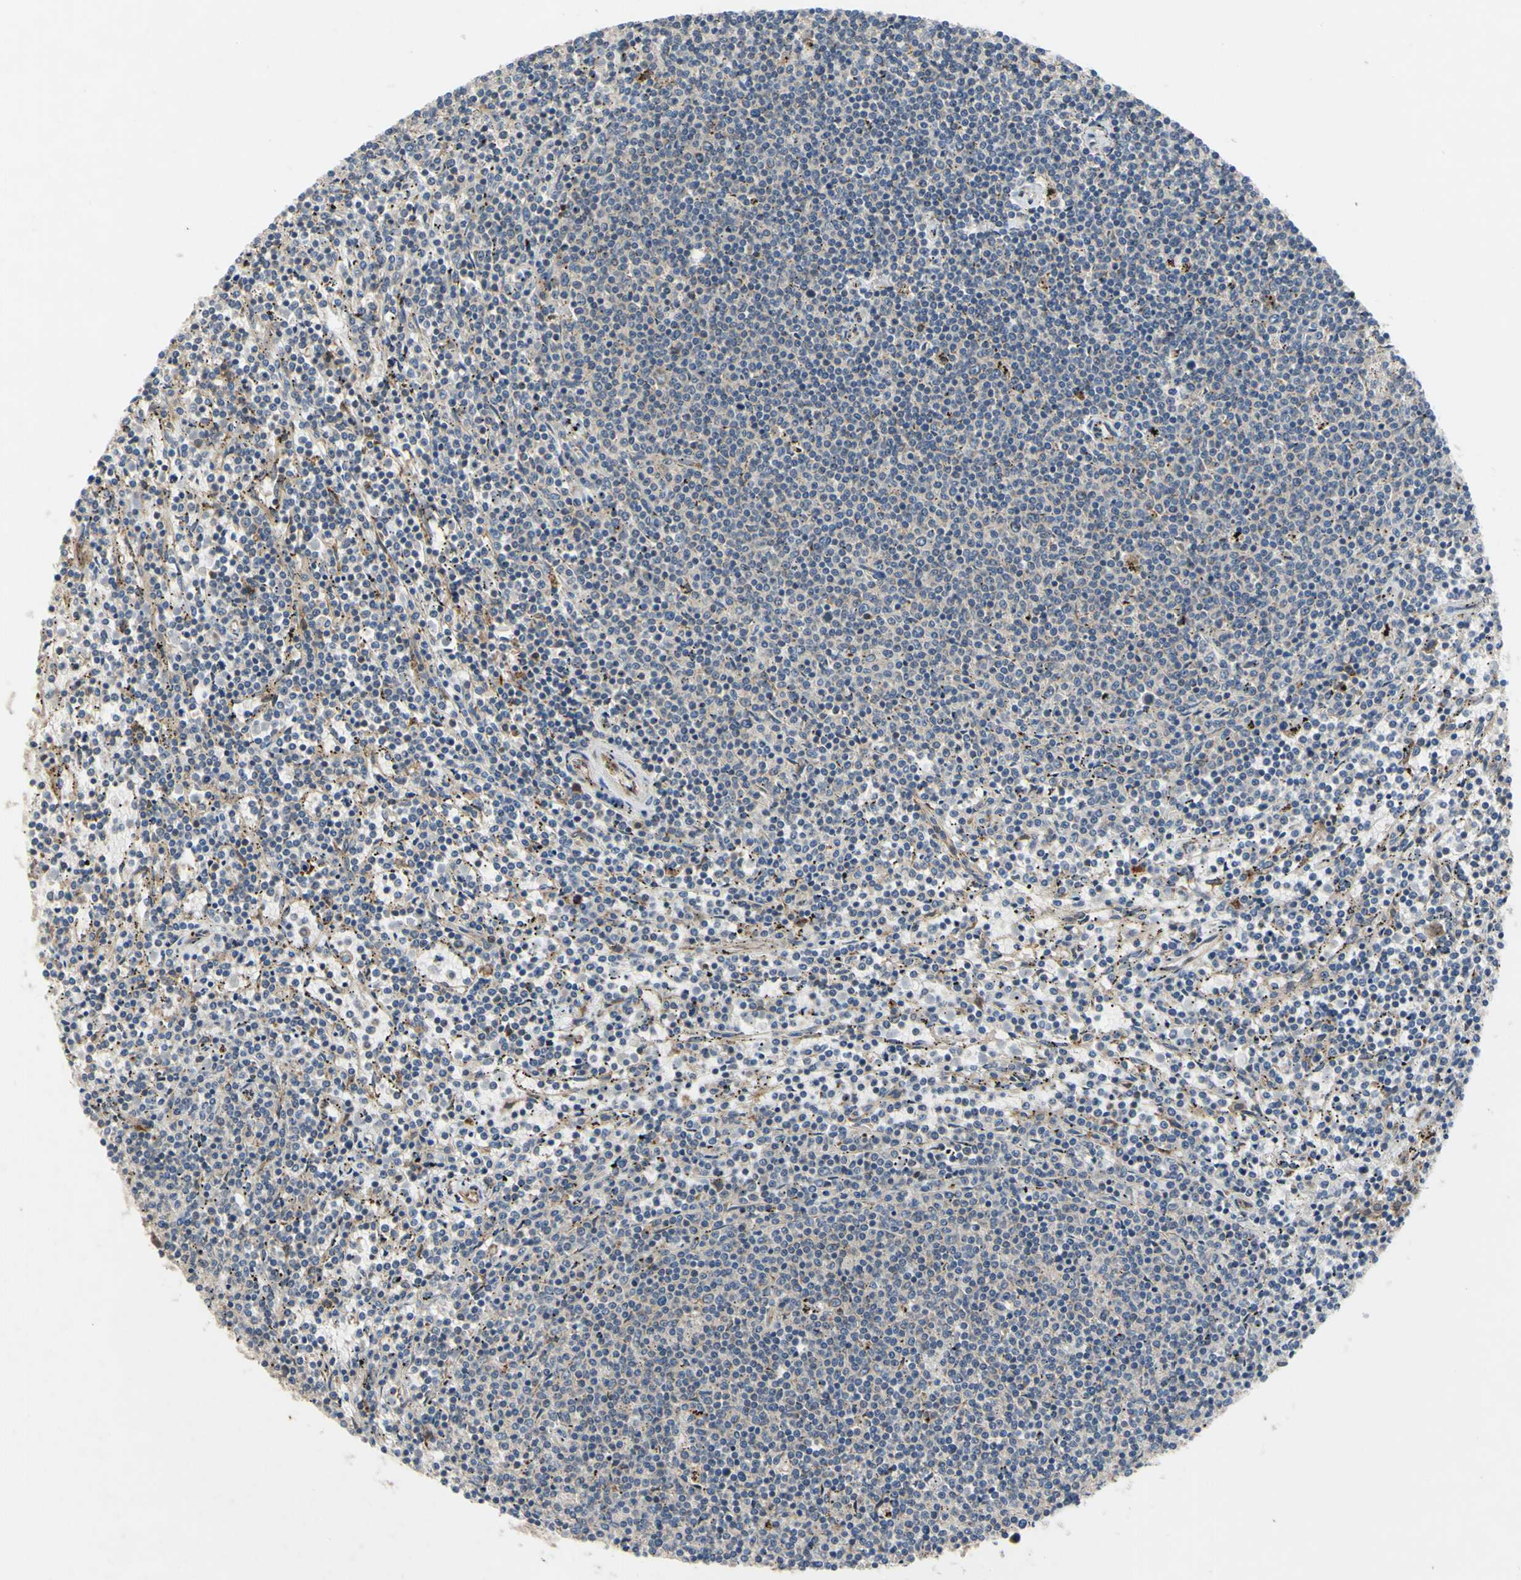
{"staining": {"intensity": "negative", "quantity": "none", "location": "none"}, "tissue": "lymphoma", "cell_type": "Tumor cells", "image_type": "cancer", "snomed": [{"axis": "morphology", "description": "Malignant lymphoma, non-Hodgkin's type, Low grade"}, {"axis": "topography", "description": "Spleen"}], "caption": "Histopathology image shows no protein staining in tumor cells of low-grade malignant lymphoma, non-Hodgkin's type tissue.", "gene": "XIAP", "patient": {"sex": "female", "age": 50}}